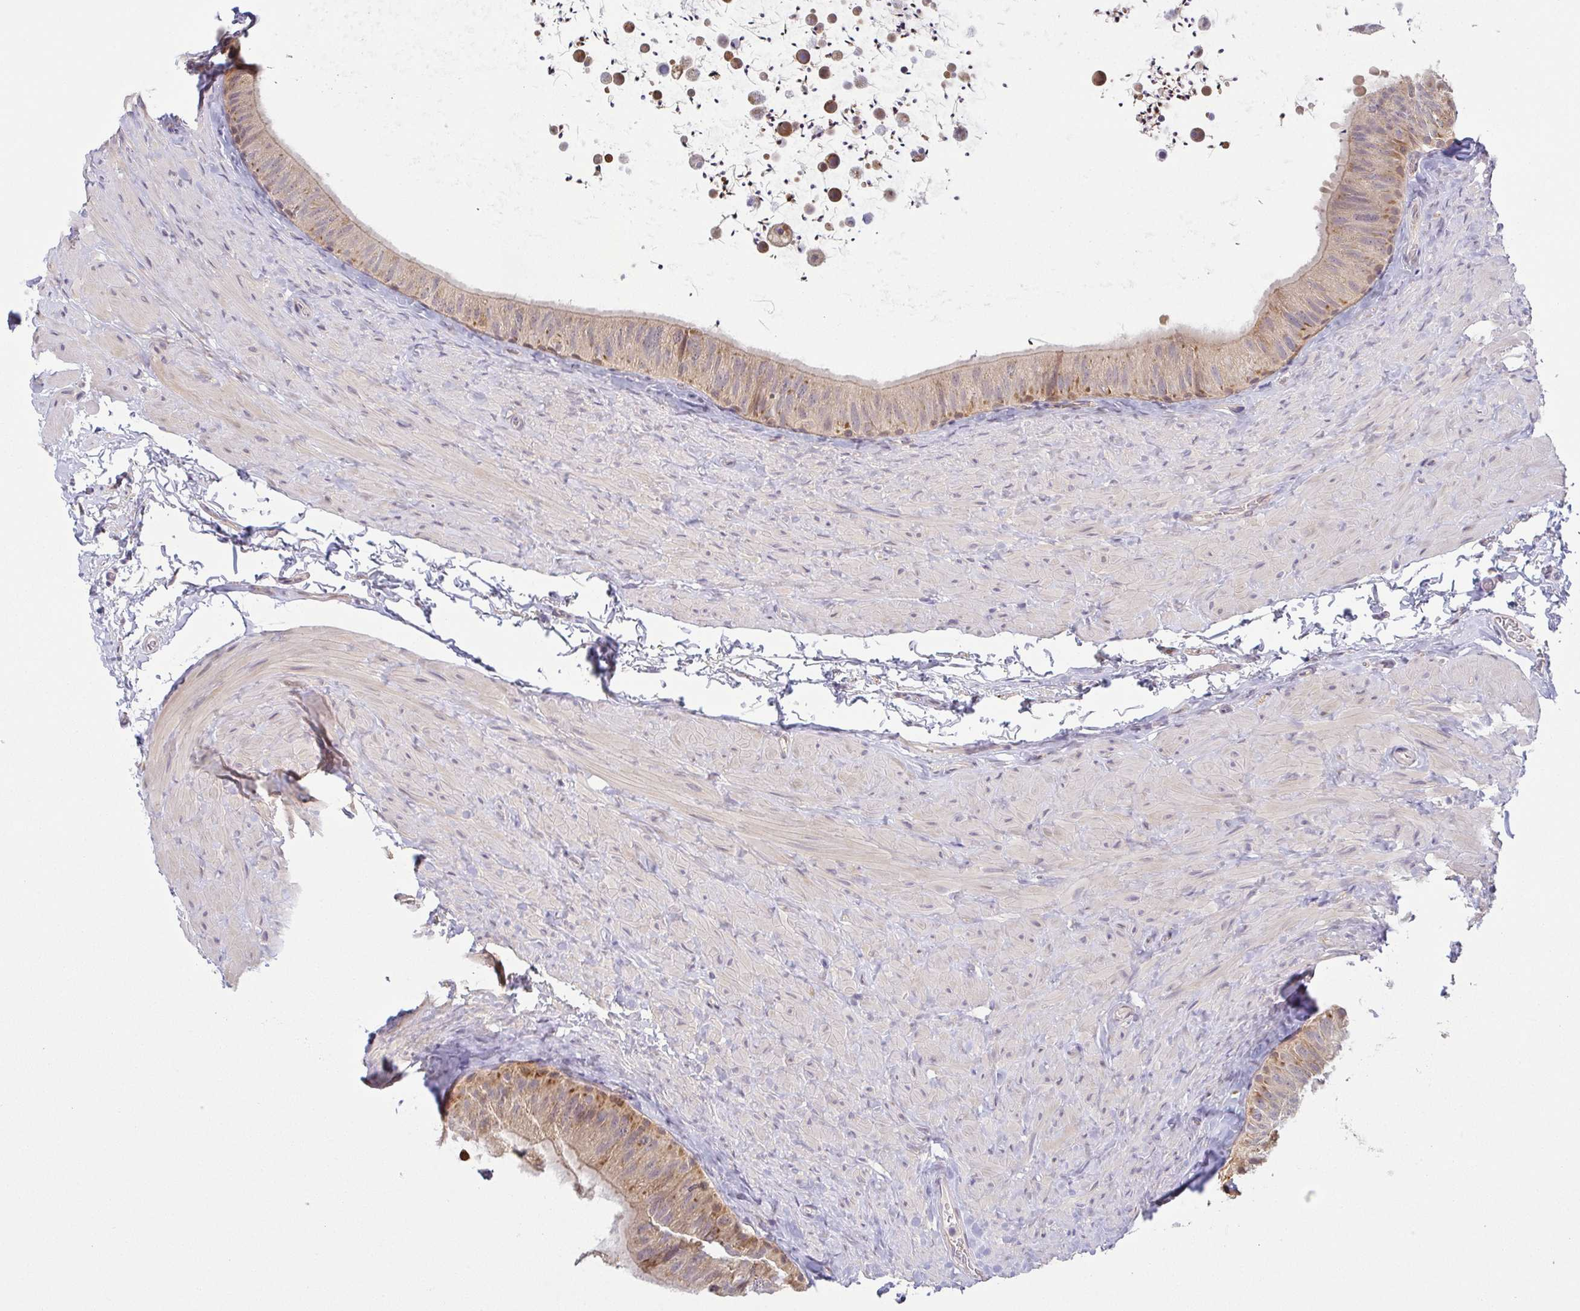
{"staining": {"intensity": "weak", "quantity": ">75%", "location": "cytoplasmic/membranous"}, "tissue": "epididymis", "cell_type": "Glandular cells", "image_type": "normal", "snomed": [{"axis": "morphology", "description": "Normal tissue, NOS"}, {"axis": "topography", "description": "Epididymis, spermatic cord, NOS"}, {"axis": "topography", "description": "Epididymis"}], "caption": "Glandular cells show weak cytoplasmic/membranous staining in approximately >75% of cells in normal epididymis. (DAB (3,3'-diaminobenzidine) IHC, brown staining for protein, blue staining for nuclei).", "gene": "BCL2L1", "patient": {"sex": "male", "age": 31}}